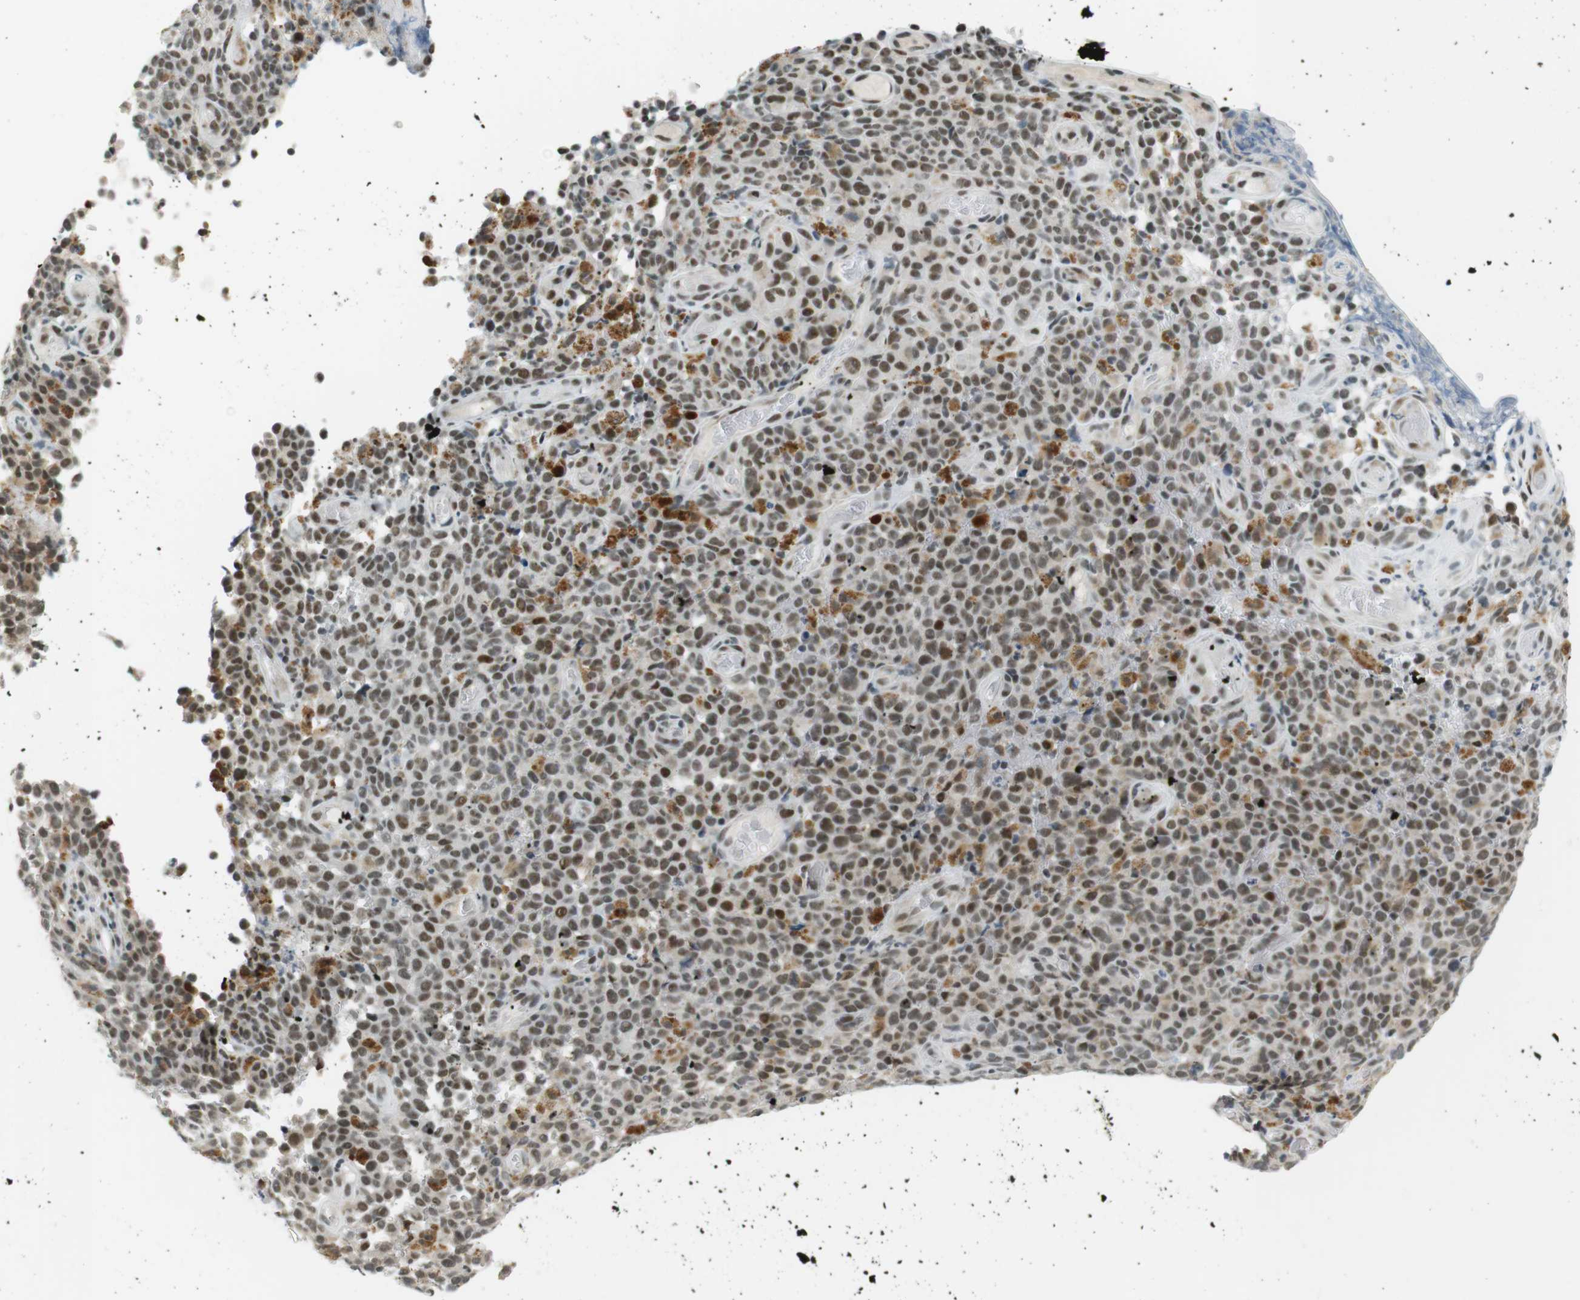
{"staining": {"intensity": "moderate", "quantity": ">75%", "location": "nuclear"}, "tissue": "melanoma", "cell_type": "Tumor cells", "image_type": "cancer", "snomed": [{"axis": "morphology", "description": "Malignant melanoma, NOS"}, {"axis": "topography", "description": "Skin"}], "caption": "Immunohistochemical staining of human melanoma shows medium levels of moderate nuclear protein expression in about >75% of tumor cells.", "gene": "RNF38", "patient": {"sex": "female", "age": 82}}